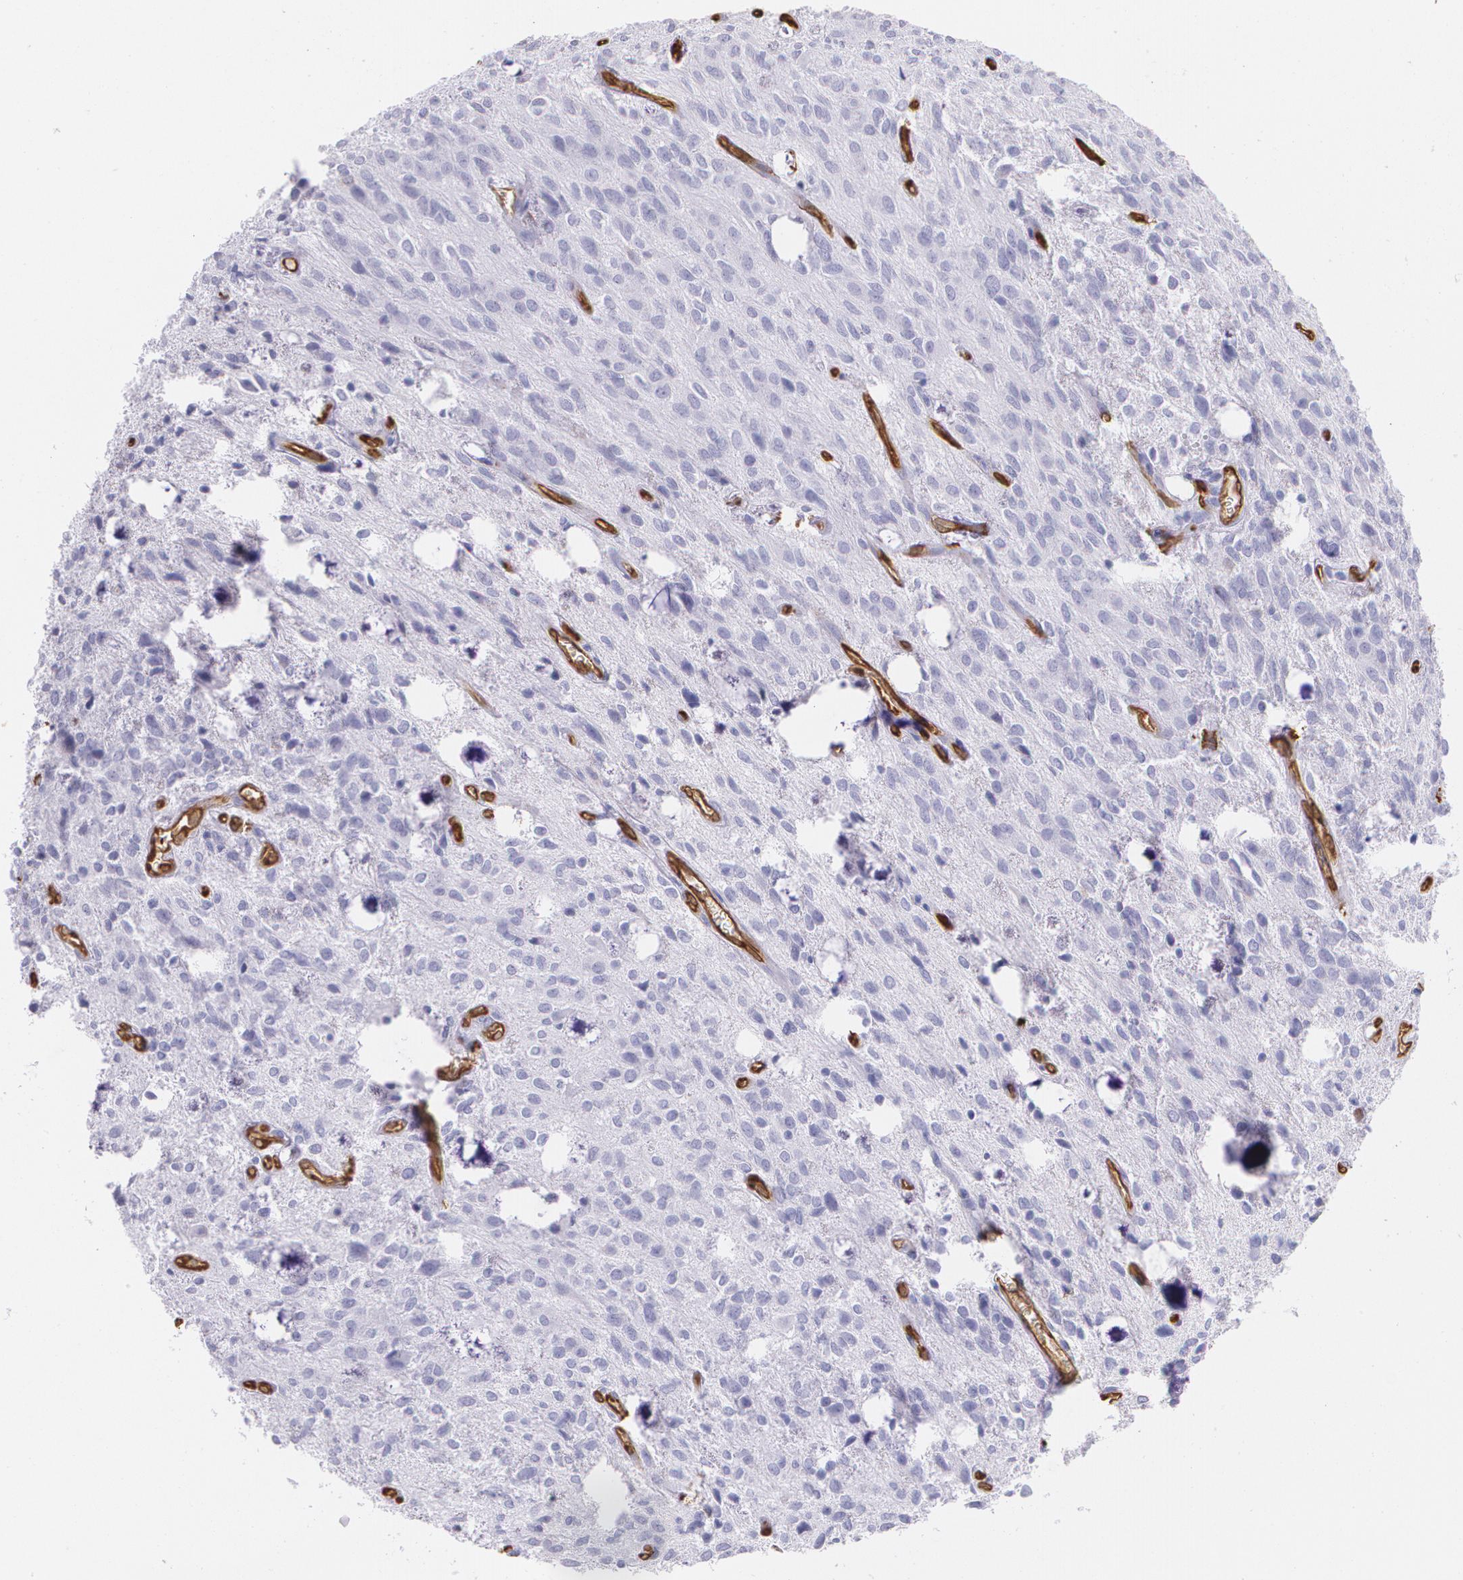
{"staining": {"intensity": "negative", "quantity": "none", "location": "none"}, "tissue": "glioma", "cell_type": "Tumor cells", "image_type": "cancer", "snomed": [{"axis": "morphology", "description": "Glioma, malignant, Low grade"}, {"axis": "topography", "description": "Brain"}], "caption": "Immunohistochemical staining of human low-grade glioma (malignant) shows no significant expression in tumor cells. (IHC, brightfield microscopy, high magnification).", "gene": "MMP2", "patient": {"sex": "female", "age": 15}}